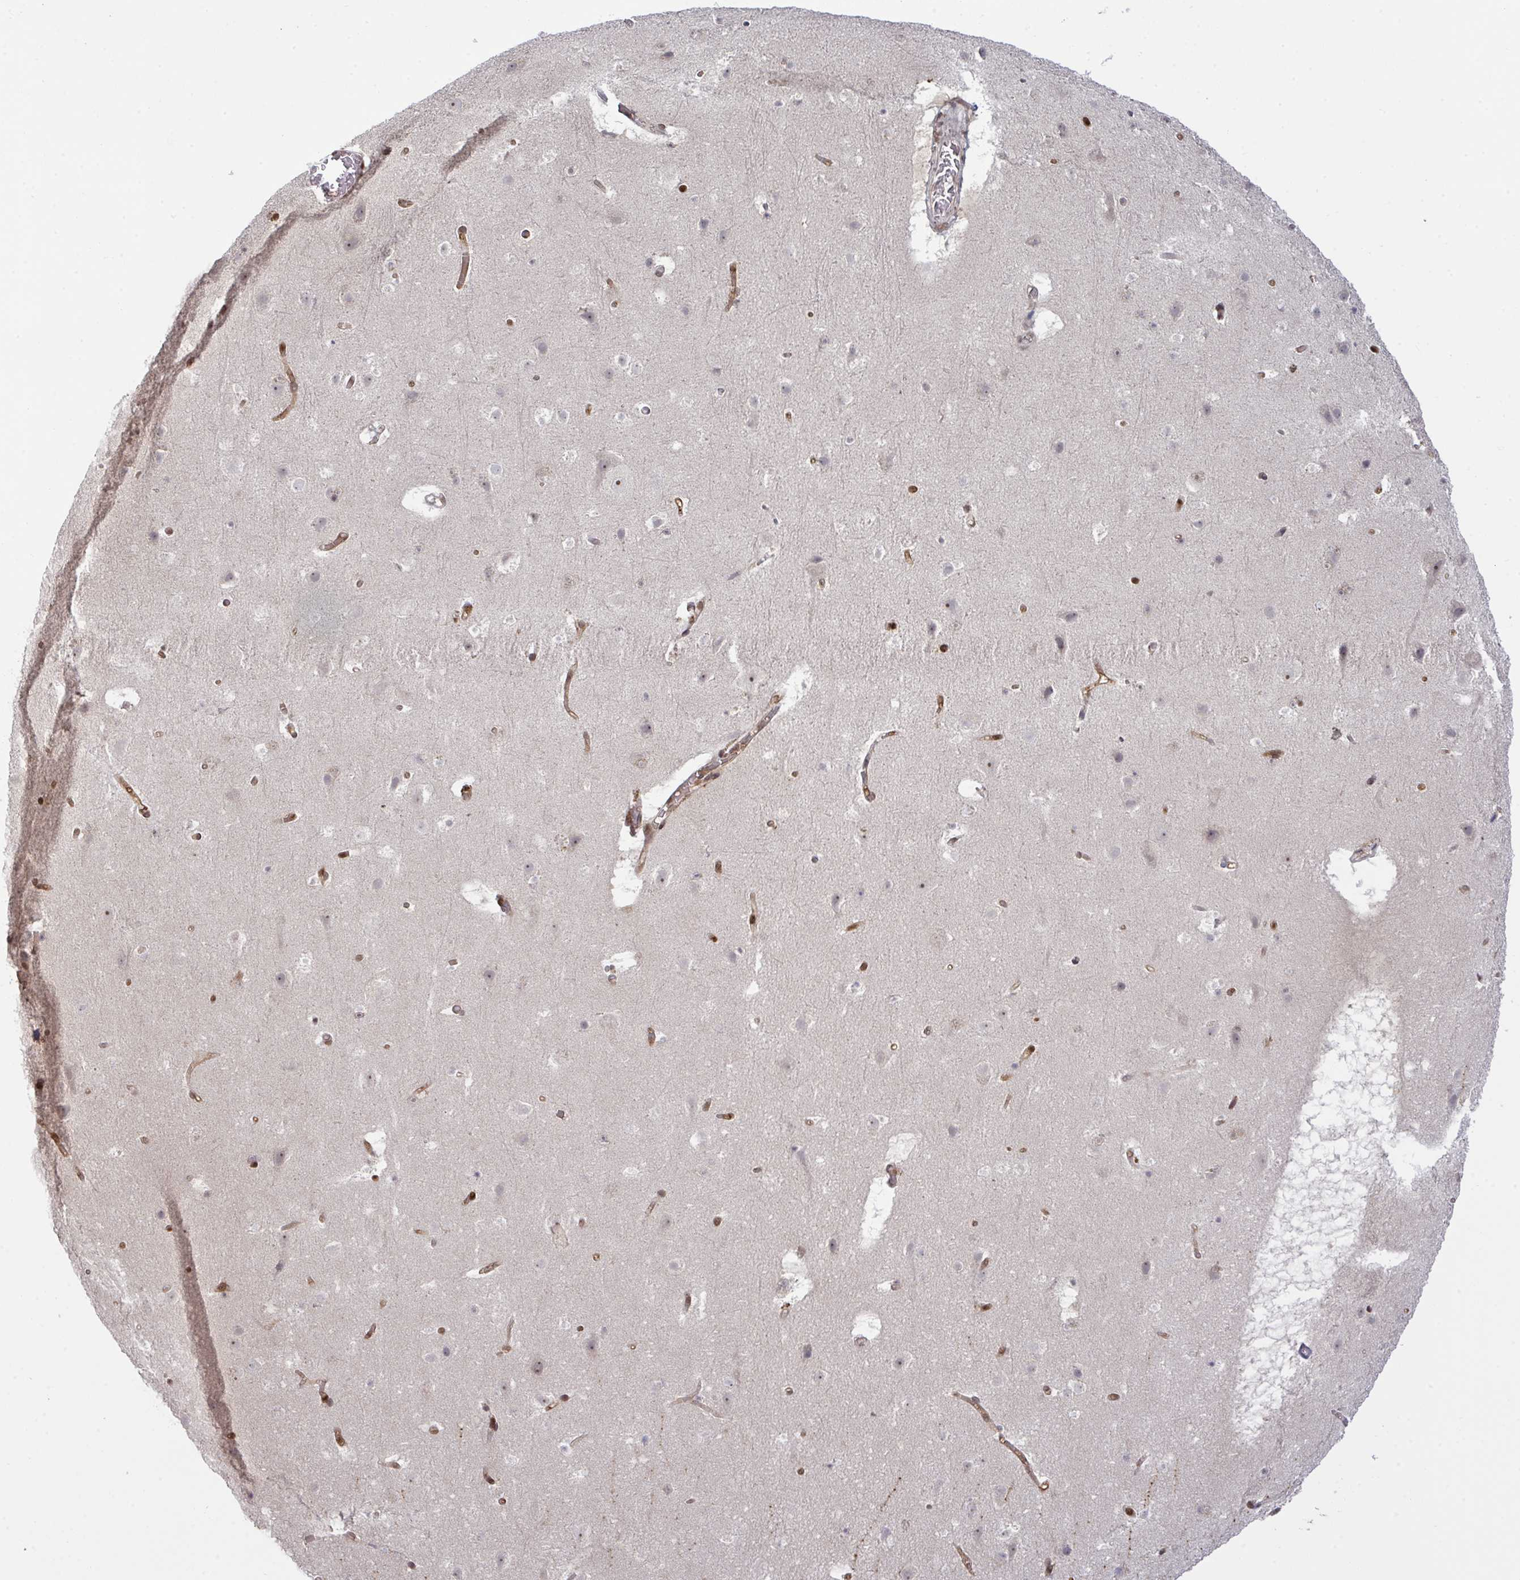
{"staining": {"intensity": "moderate", "quantity": "25%-75%", "location": "cytoplasmic/membranous,nuclear"}, "tissue": "cerebral cortex", "cell_type": "Endothelial cells", "image_type": "normal", "snomed": [{"axis": "morphology", "description": "Normal tissue, NOS"}, {"axis": "topography", "description": "Cerebral cortex"}], "caption": "Immunohistochemistry (IHC) (DAB (3,3'-diaminobenzidine)) staining of normal cerebral cortex exhibits moderate cytoplasmic/membranous,nuclear protein expression in approximately 25%-75% of endothelial cells.", "gene": "UXT", "patient": {"sex": "female", "age": 42}}